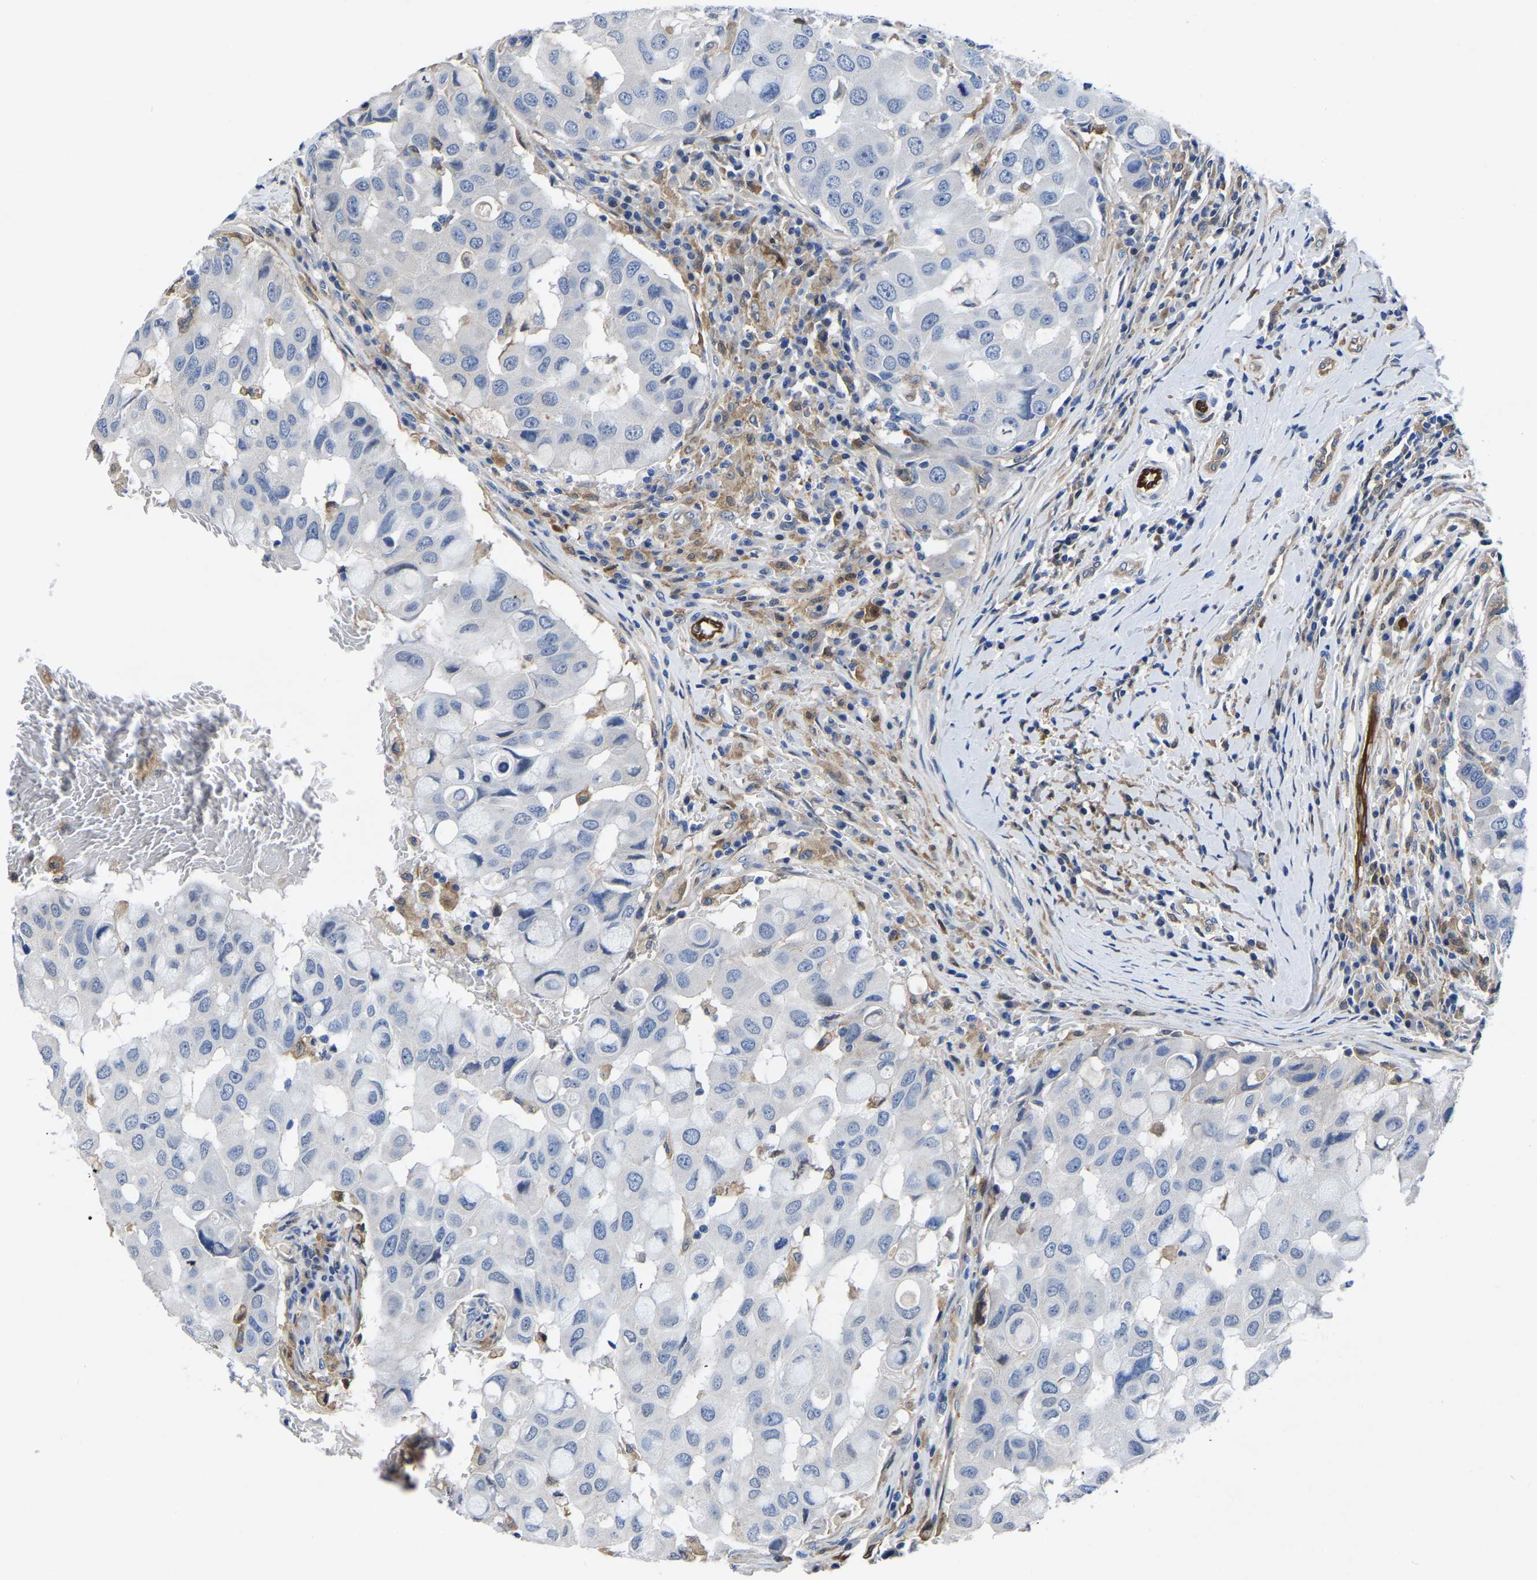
{"staining": {"intensity": "negative", "quantity": "none", "location": "none"}, "tissue": "breast cancer", "cell_type": "Tumor cells", "image_type": "cancer", "snomed": [{"axis": "morphology", "description": "Duct carcinoma"}, {"axis": "topography", "description": "Breast"}], "caption": "Tumor cells are negative for brown protein staining in breast cancer (intraductal carcinoma).", "gene": "ATG2B", "patient": {"sex": "female", "age": 27}}